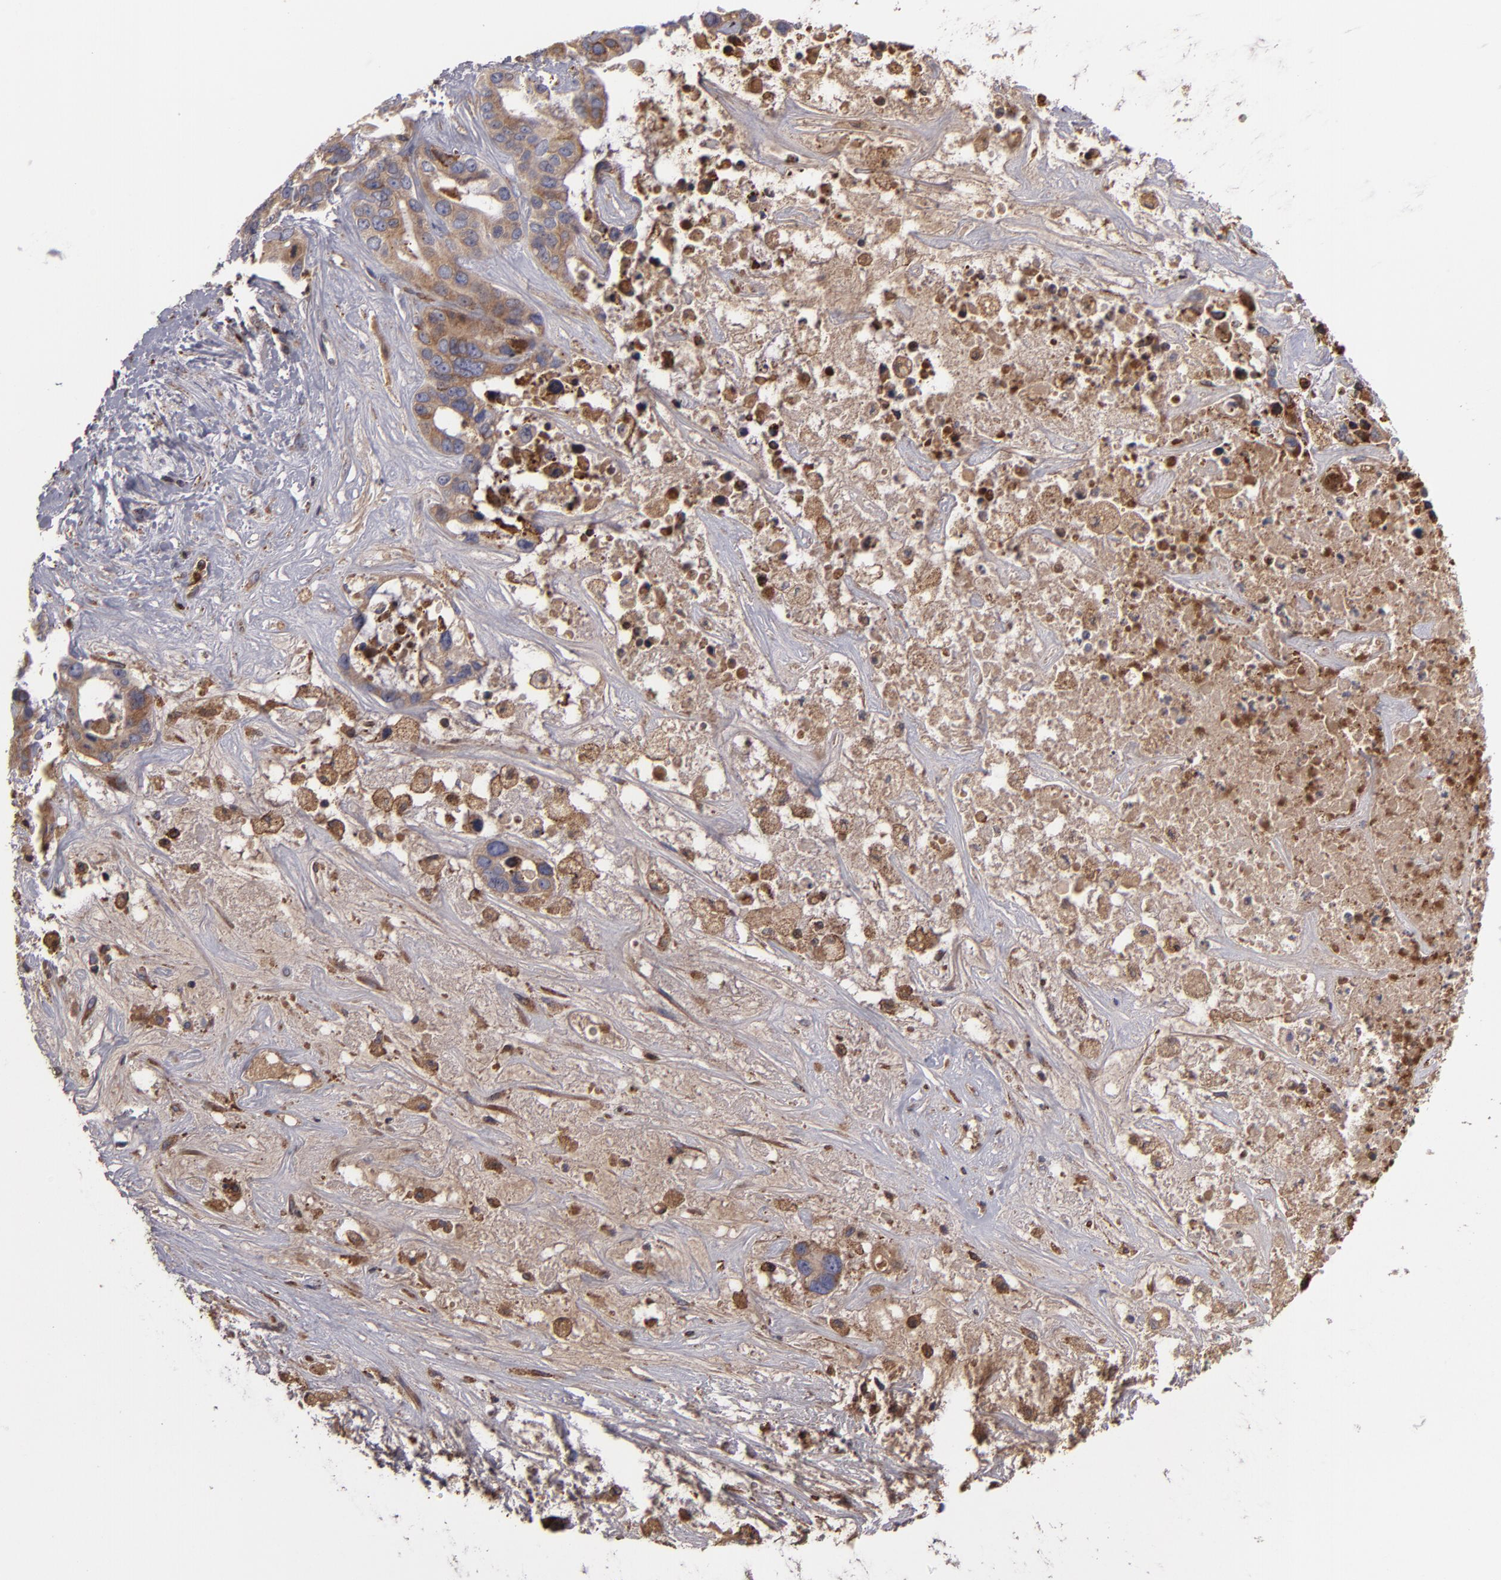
{"staining": {"intensity": "moderate", "quantity": "25%-75%", "location": "cytoplasmic/membranous"}, "tissue": "liver cancer", "cell_type": "Tumor cells", "image_type": "cancer", "snomed": [{"axis": "morphology", "description": "Cholangiocarcinoma"}, {"axis": "topography", "description": "Liver"}], "caption": "Tumor cells demonstrate medium levels of moderate cytoplasmic/membranous expression in about 25%-75% of cells in human cholangiocarcinoma (liver).", "gene": "CFB", "patient": {"sex": "female", "age": 65}}